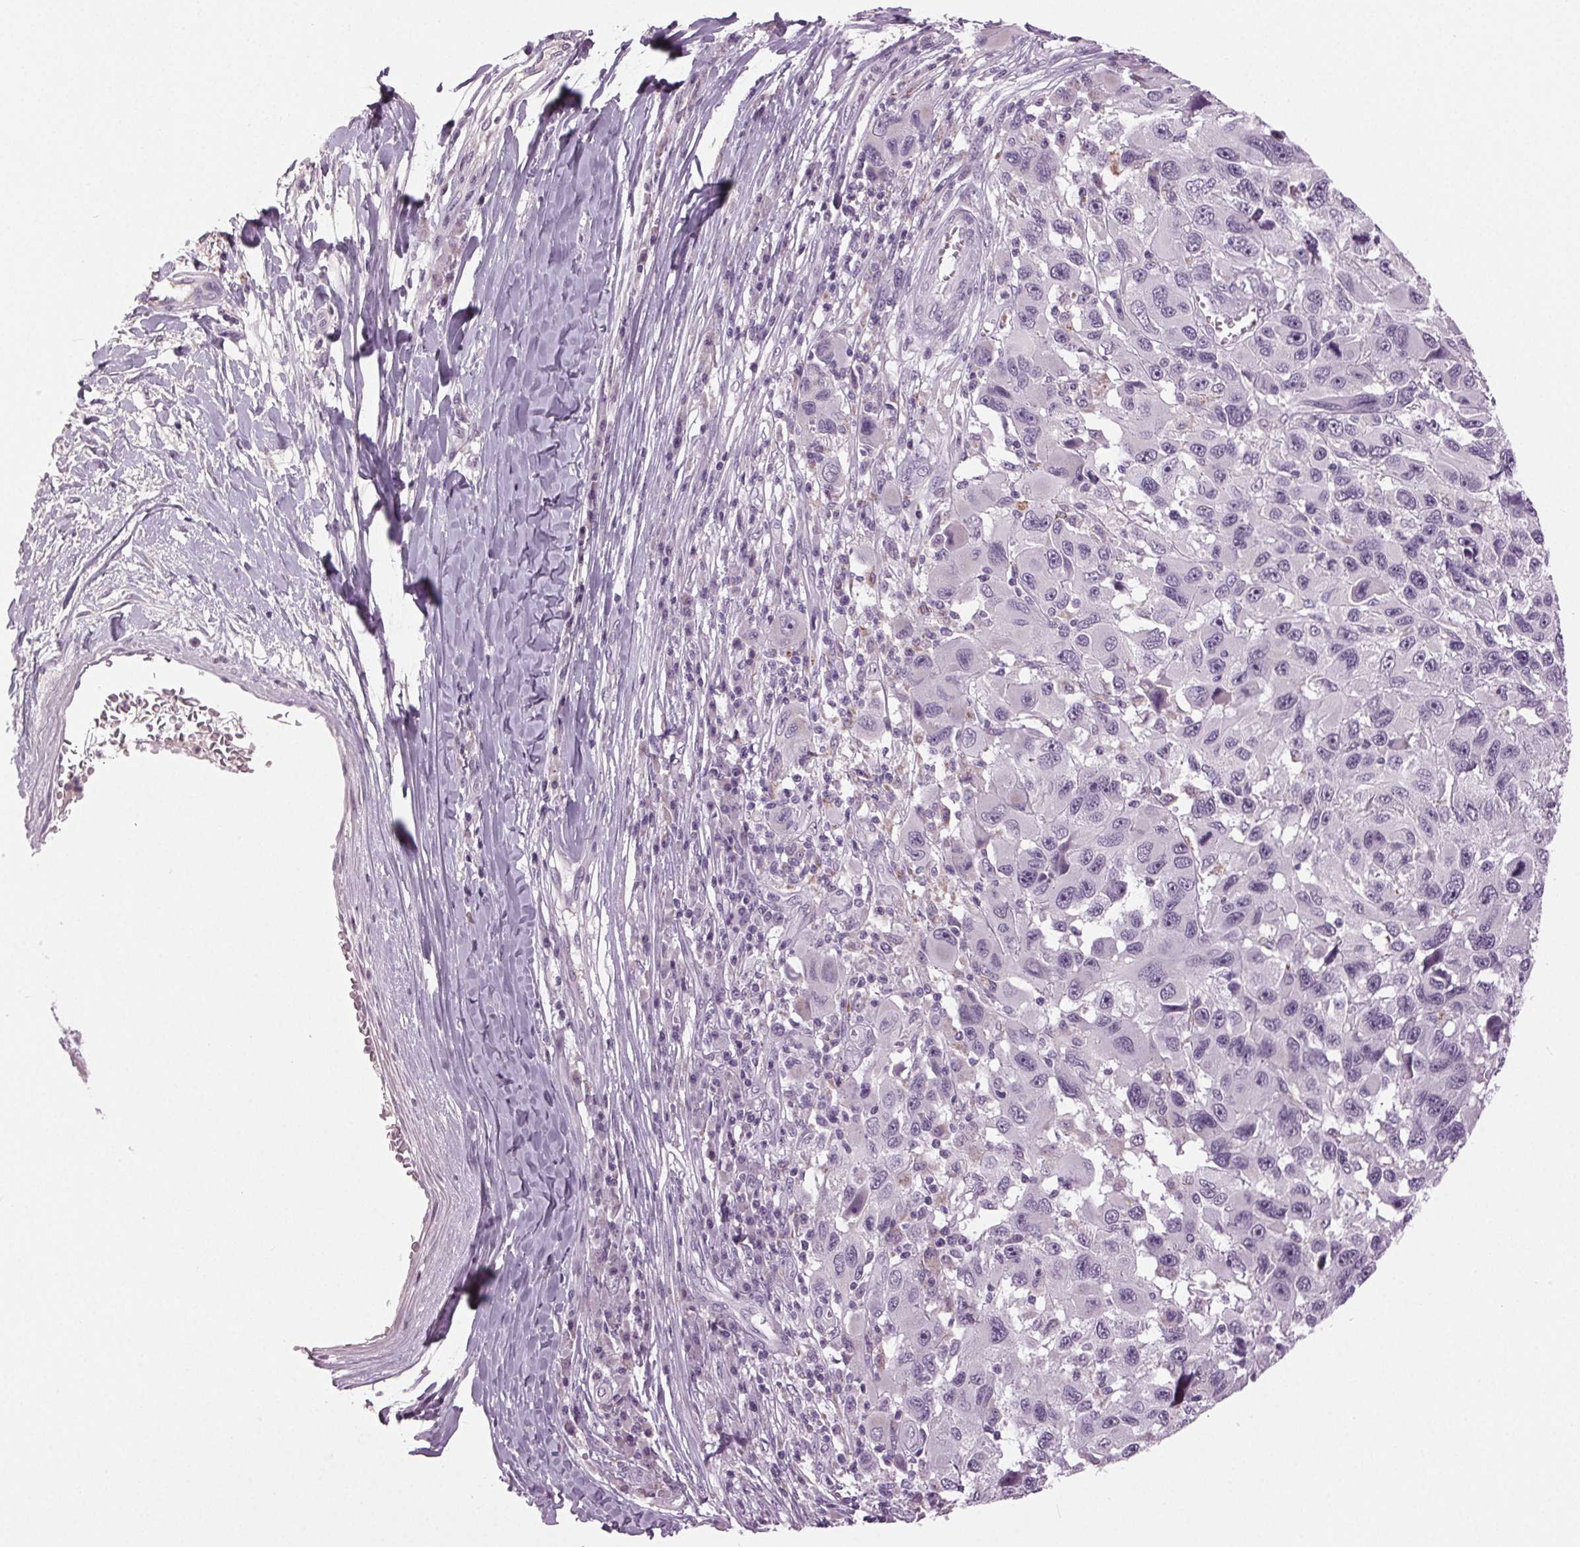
{"staining": {"intensity": "negative", "quantity": "none", "location": "none"}, "tissue": "melanoma", "cell_type": "Tumor cells", "image_type": "cancer", "snomed": [{"axis": "morphology", "description": "Malignant melanoma, NOS"}, {"axis": "topography", "description": "Skin"}], "caption": "High magnification brightfield microscopy of malignant melanoma stained with DAB (3,3'-diaminobenzidine) (brown) and counterstained with hematoxylin (blue): tumor cells show no significant staining.", "gene": "DNAH12", "patient": {"sex": "male", "age": 53}}